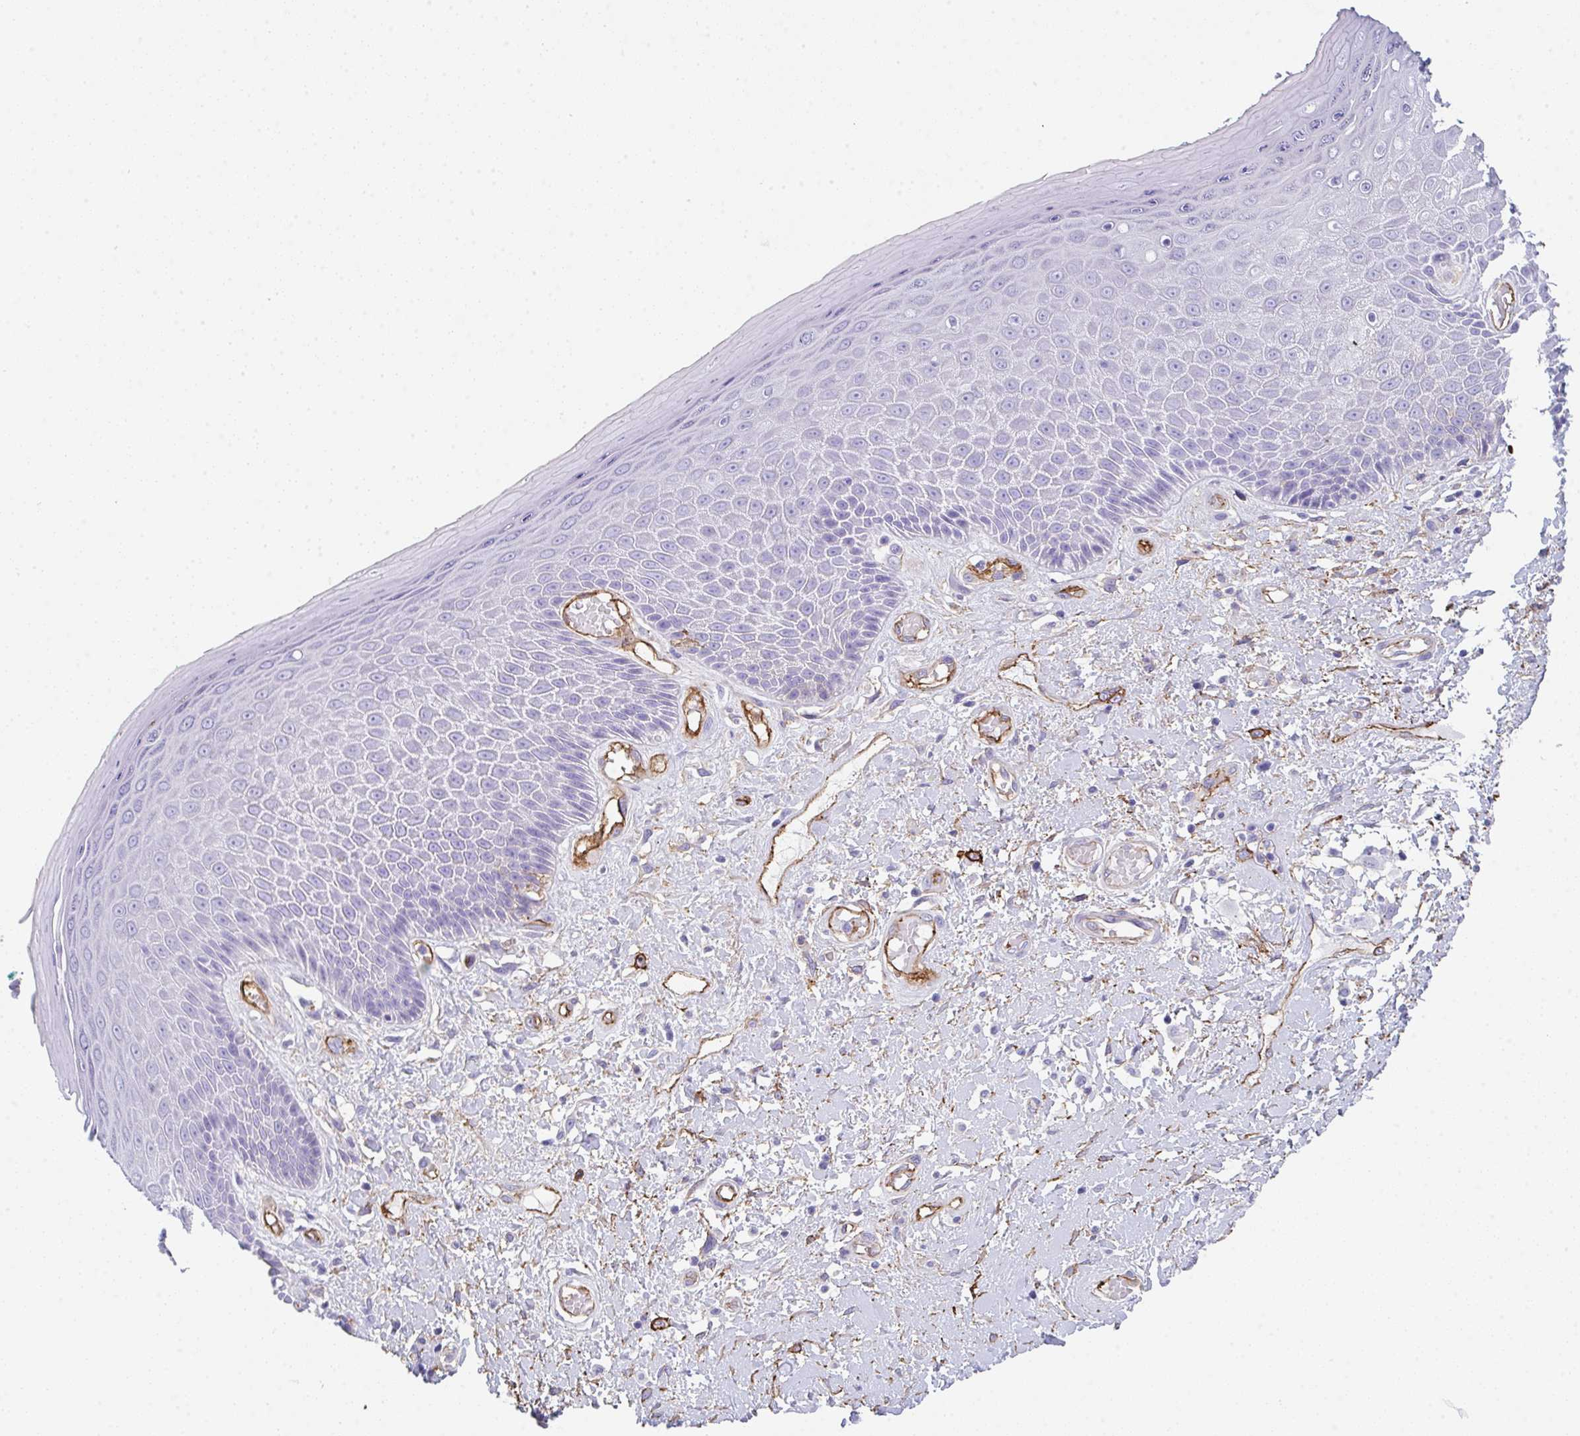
{"staining": {"intensity": "weak", "quantity": "<25%", "location": "cytoplasmic/membranous"}, "tissue": "skin", "cell_type": "Epidermal cells", "image_type": "normal", "snomed": [{"axis": "morphology", "description": "Normal tissue, NOS"}, {"axis": "topography", "description": "Anal"}, {"axis": "topography", "description": "Peripheral nerve tissue"}], "caption": "Protein analysis of normal skin shows no significant expression in epidermal cells. Nuclei are stained in blue.", "gene": "DBN1", "patient": {"sex": "male", "age": 78}}